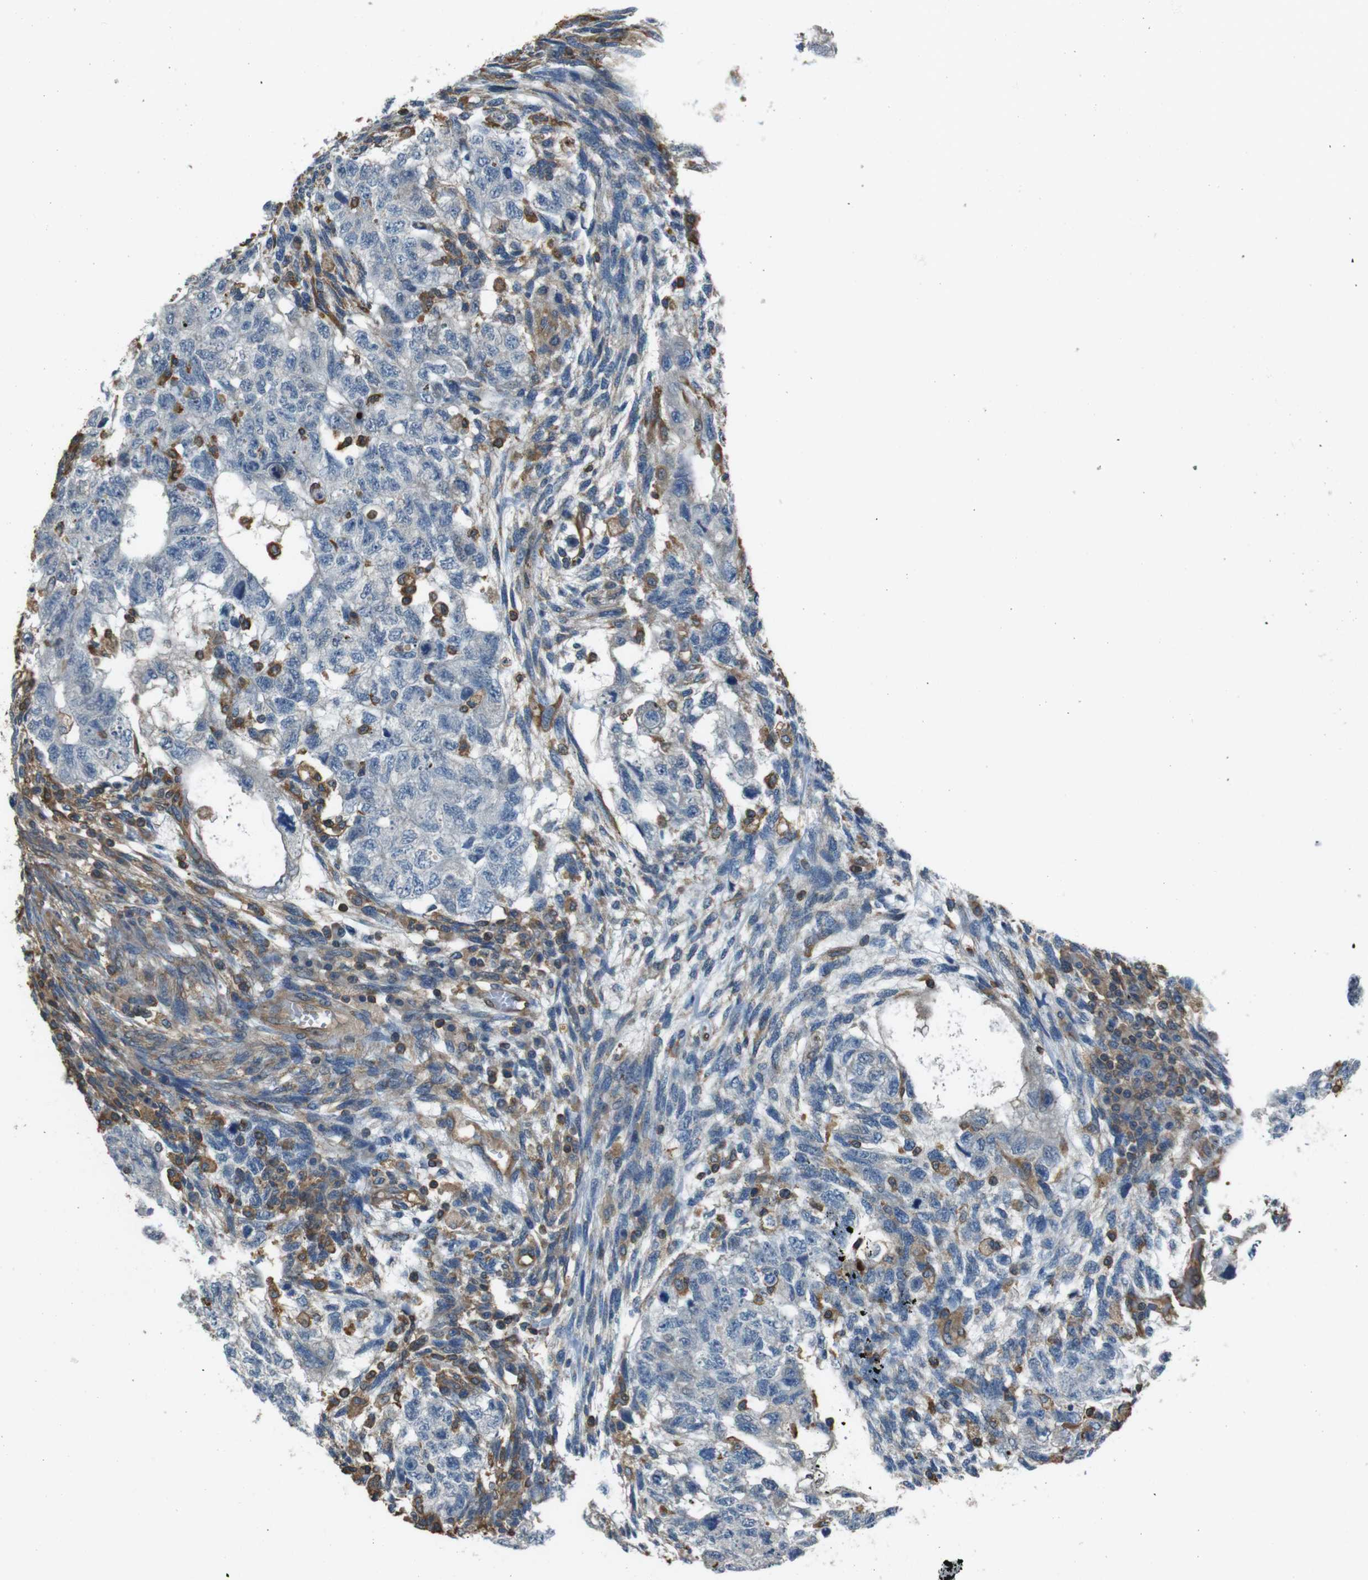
{"staining": {"intensity": "negative", "quantity": "none", "location": "none"}, "tissue": "testis cancer", "cell_type": "Tumor cells", "image_type": "cancer", "snomed": [{"axis": "morphology", "description": "Normal tissue, NOS"}, {"axis": "morphology", "description": "Carcinoma, Embryonal, NOS"}, {"axis": "topography", "description": "Testis"}], "caption": "IHC image of testis embryonal carcinoma stained for a protein (brown), which reveals no expression in tumor cells. Brightfield microscopy of immunohistochemistry stained with DAB (brown) and hematoxylin (blue), captured at high magnification.", "gene": "FCAR", "patient": {"sex": "male", "age": 36}}